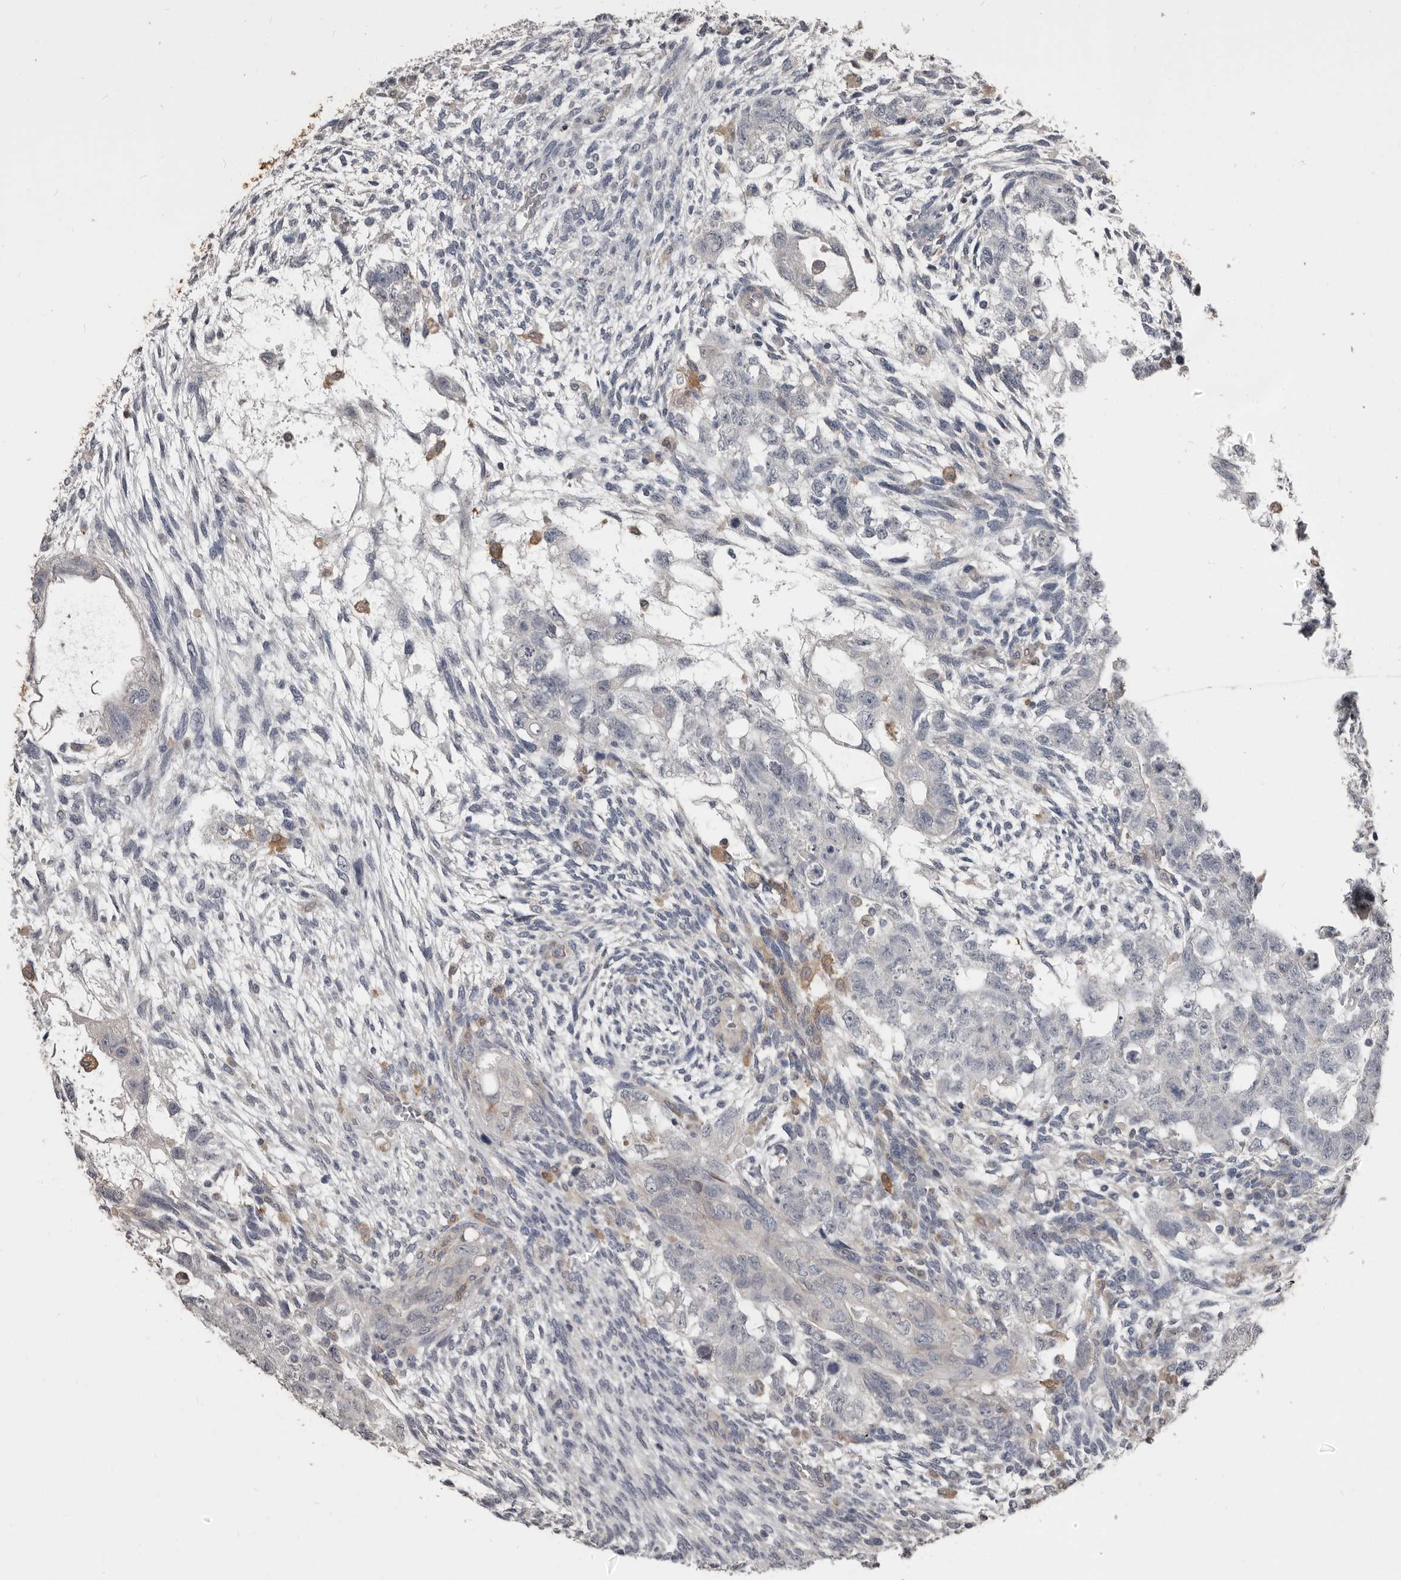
{"staining": {"intensity": "negative", "quantity": "none", "location": "none"}, "tissue": "testis cancer", "cell_type": "Tumor cells", "image_type": "cancer", "snomed": [{"axis": "morphology", "description": "Normal tissue, NOS"}, {"axis": "morphology", "description": "Carcinoma, Embryonal, NOS"}, {"axis": "topography", "description": "Testis"}], "caption": "Embryonal carcinoma (testis) stained for a protein using IHC shows no staining tumor cells.", "gene": "KCNJ8", "patient": {"sex": "male", "age": 36}}